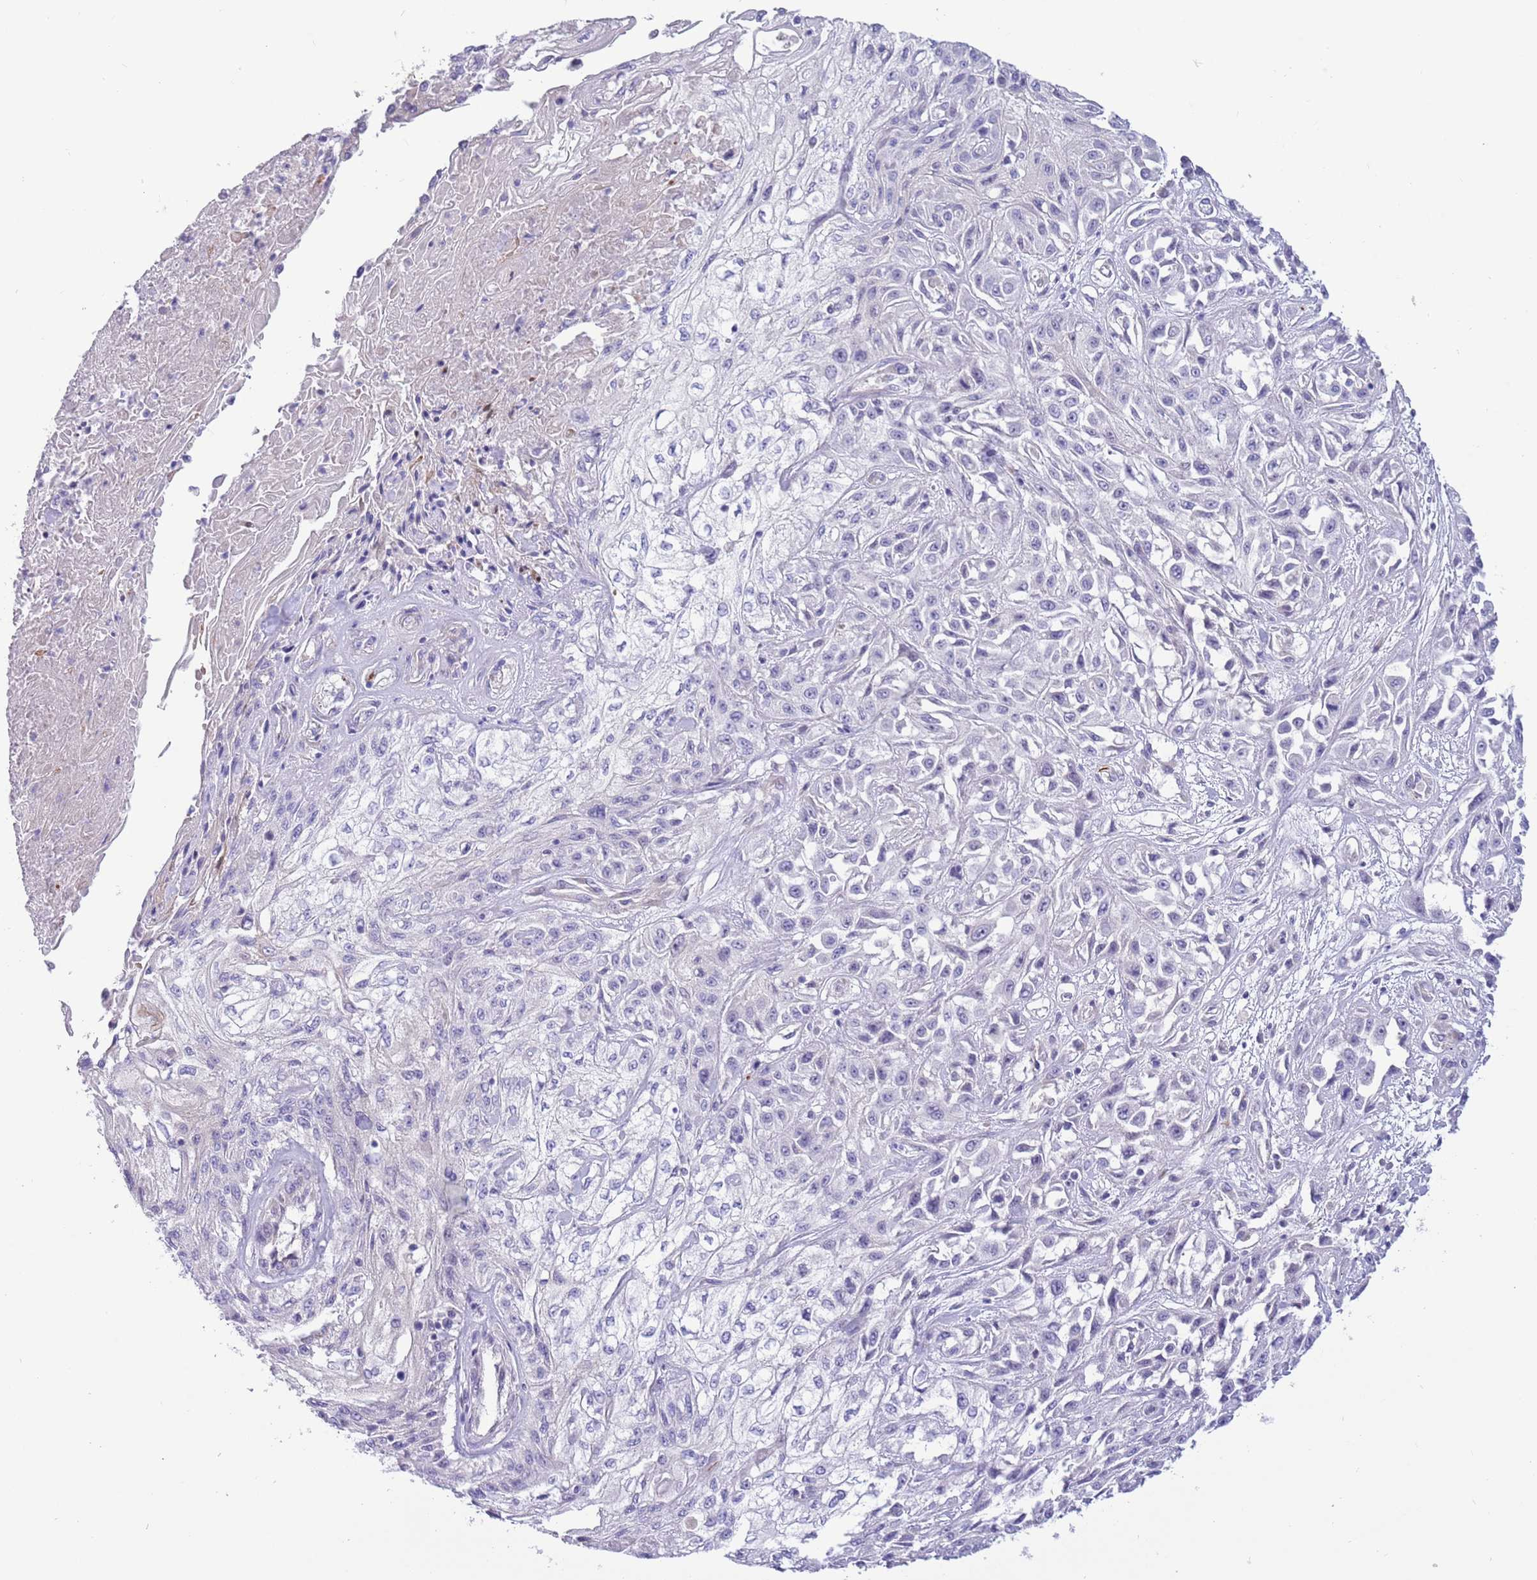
{"staining": {"intensity": "negative", "quantity": "none", "location": "none"}, "tissue": "skin cancer", "cell_type": "Tumor cells", "image_type": "cancer", "snomed": [{"axis": "morphology", "description": "Squamous cell carcinoma, NOS"}, {"axis": "morphology", "description": "Squamous cell carcinoma, metastatic, NOS"}, {"axis": "topography", "description": "Skin"}, {"axis": "topography", "description": "Lymph node"}], "caption": "The IHC micrograph has no significant positivity in tumor cells of skin metastatic squamous cell carcinoma tissue.", "gene": "DDHD1", "patient": {"sex": "male", "age": 75}}